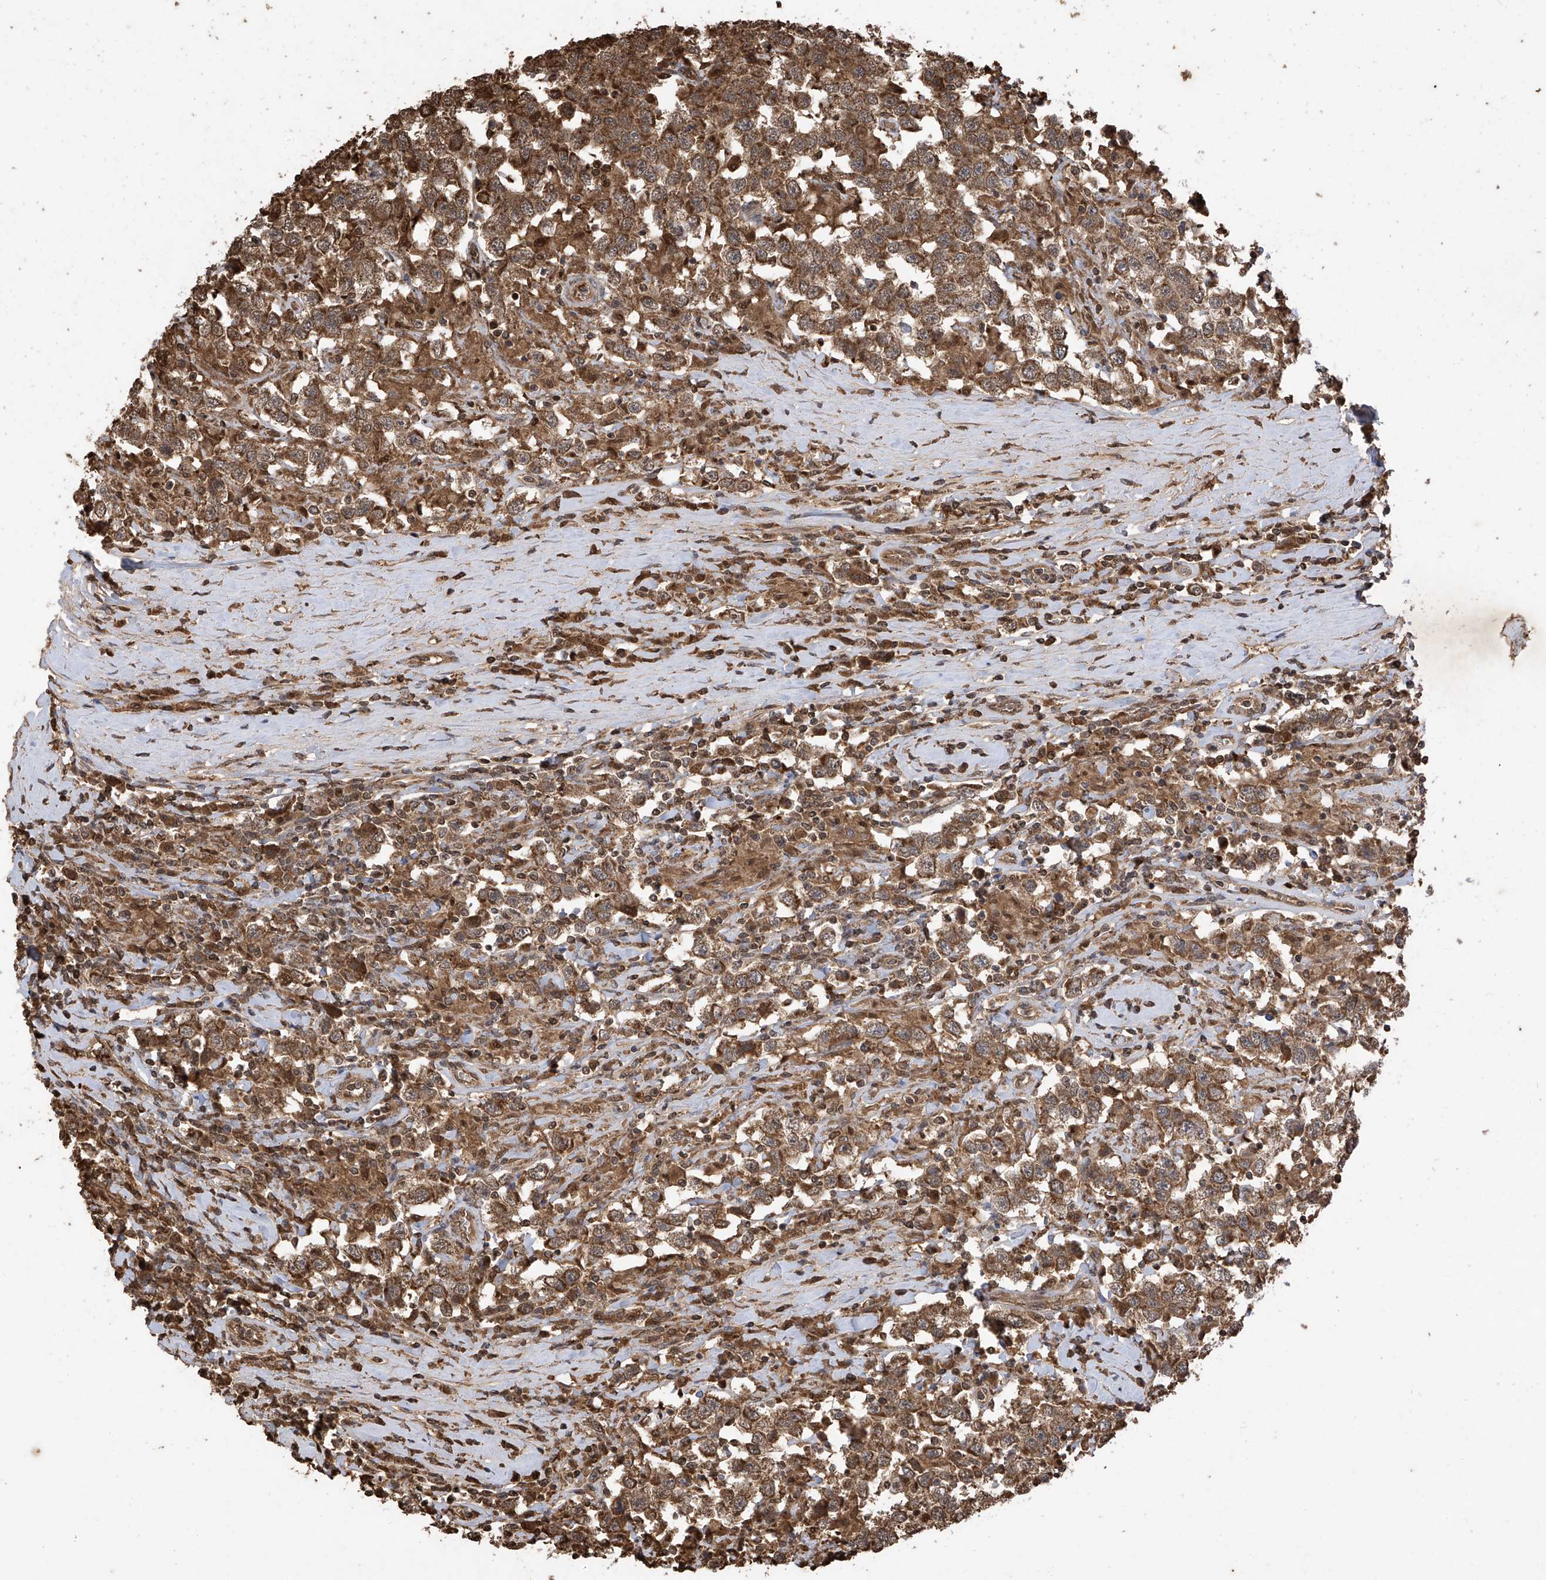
{"staining": {"intensity": "moderate", "quantity": ">75%", "location": "cytoplasmic/membranous"}, "tissue": "testis cancer", "cell_type": "Tumor cells", "image_type": "cancer", "snomed": [{"axis": "morphology", "description": "Seminoma, NOS"}, {"axis": "topography", "description": "Testis"}], "caption": "Testis cancer was stained to show a protein in brown. There is medium levels of moderate cytoplasmic/membranous staining in about >75% of tumor cells.", "gene": "PNPT1", "patient": {"sex": "male", "age": 41}}